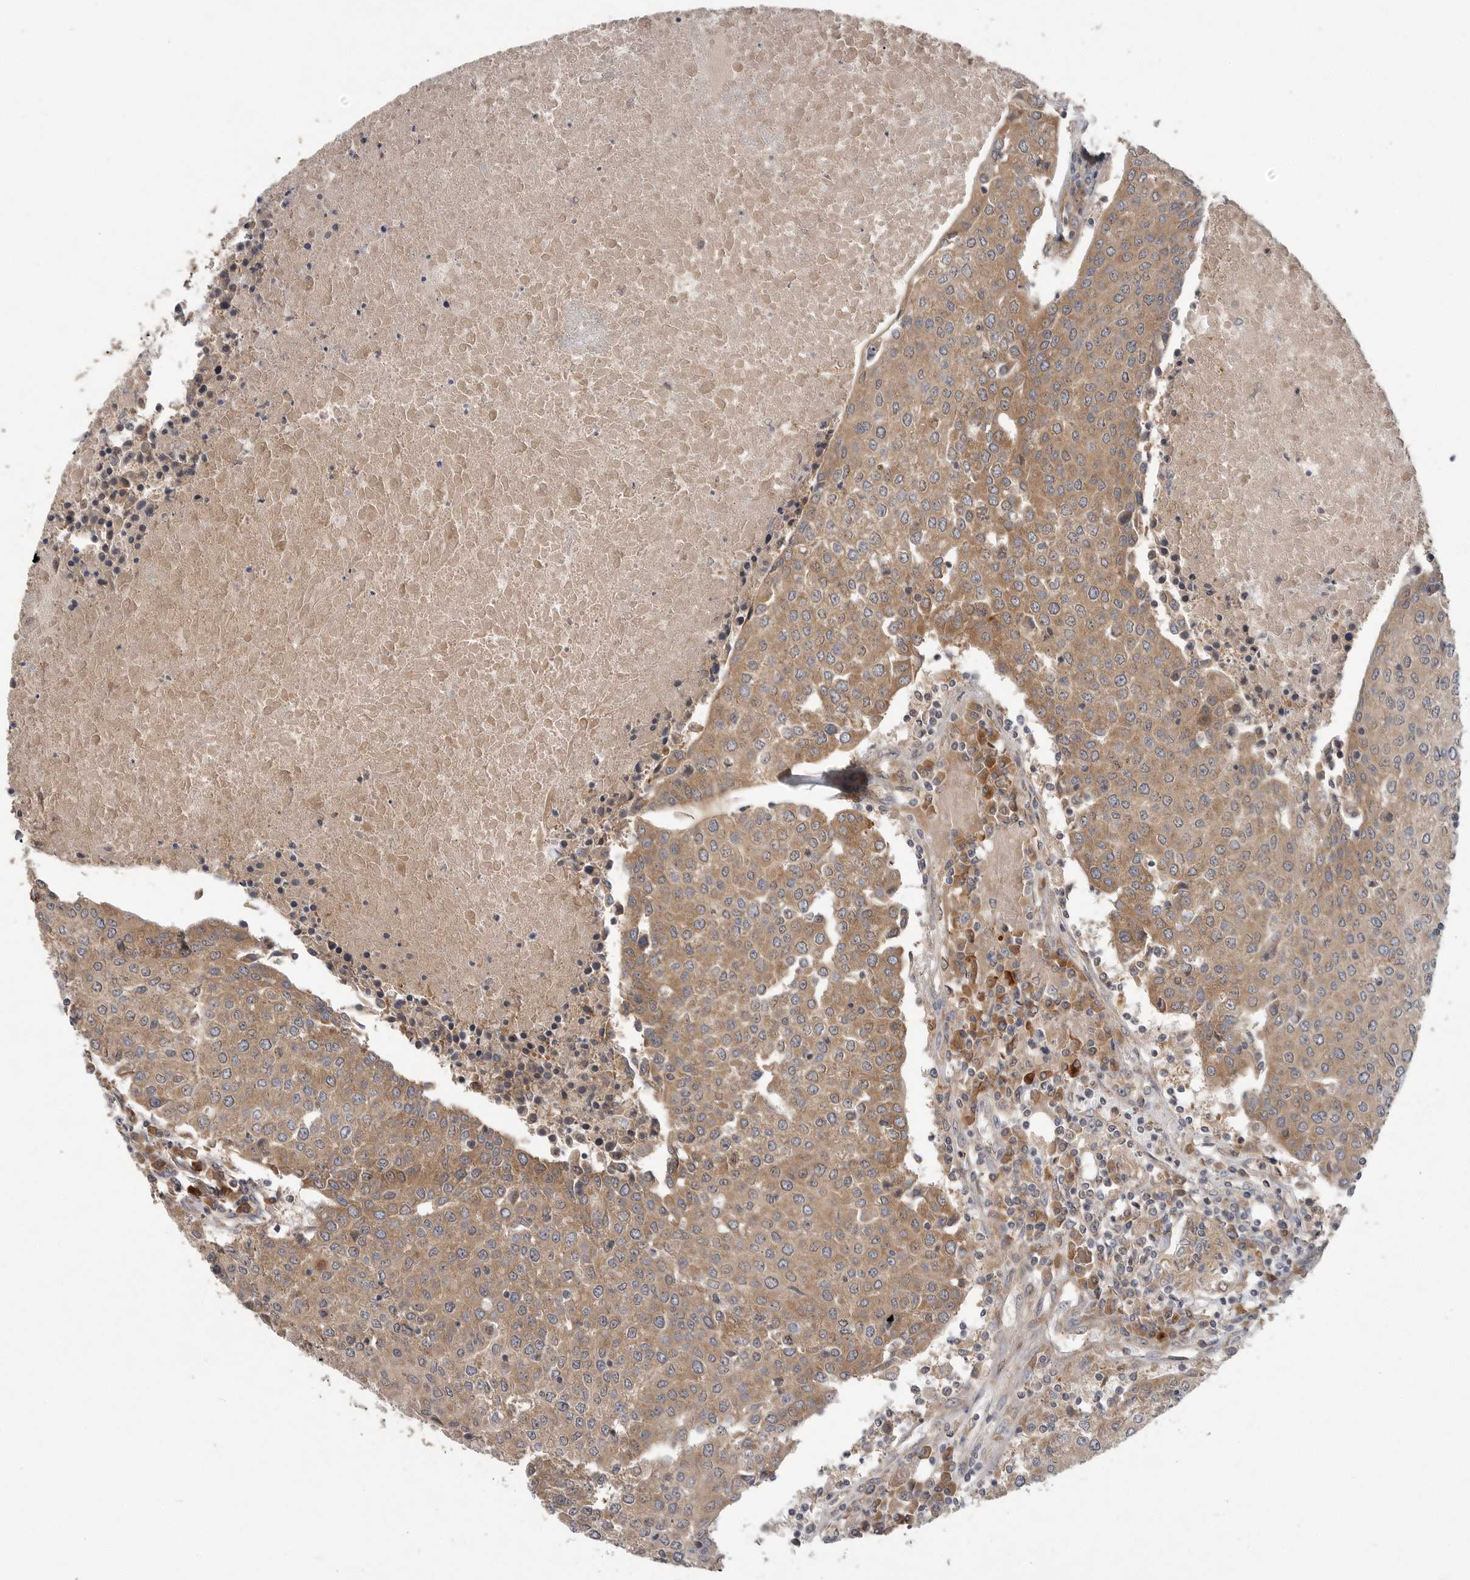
{"staining": {"intensity": "moderate", "quantity": ">75%", "location": "cytoplasmic/membranous"}, "tissue": "urothelial cancer", "cell_type": "Tumor cells", "image_type": "cancer", "snomed": [{"axis": "morphology", "description": "Urothelial carcinoma, High grade"}, {"axis": "topography", "description": "Urinary bladder"}], "caption": "High-grade urothelial carcinoma was stained to show a protein in brown. There is medium levels of moderate cytoplasmic/membranous expression in about >75% of tumor cells.", "gene": "OSBPL9", "patient": {"sex": "female", "age": 85}}